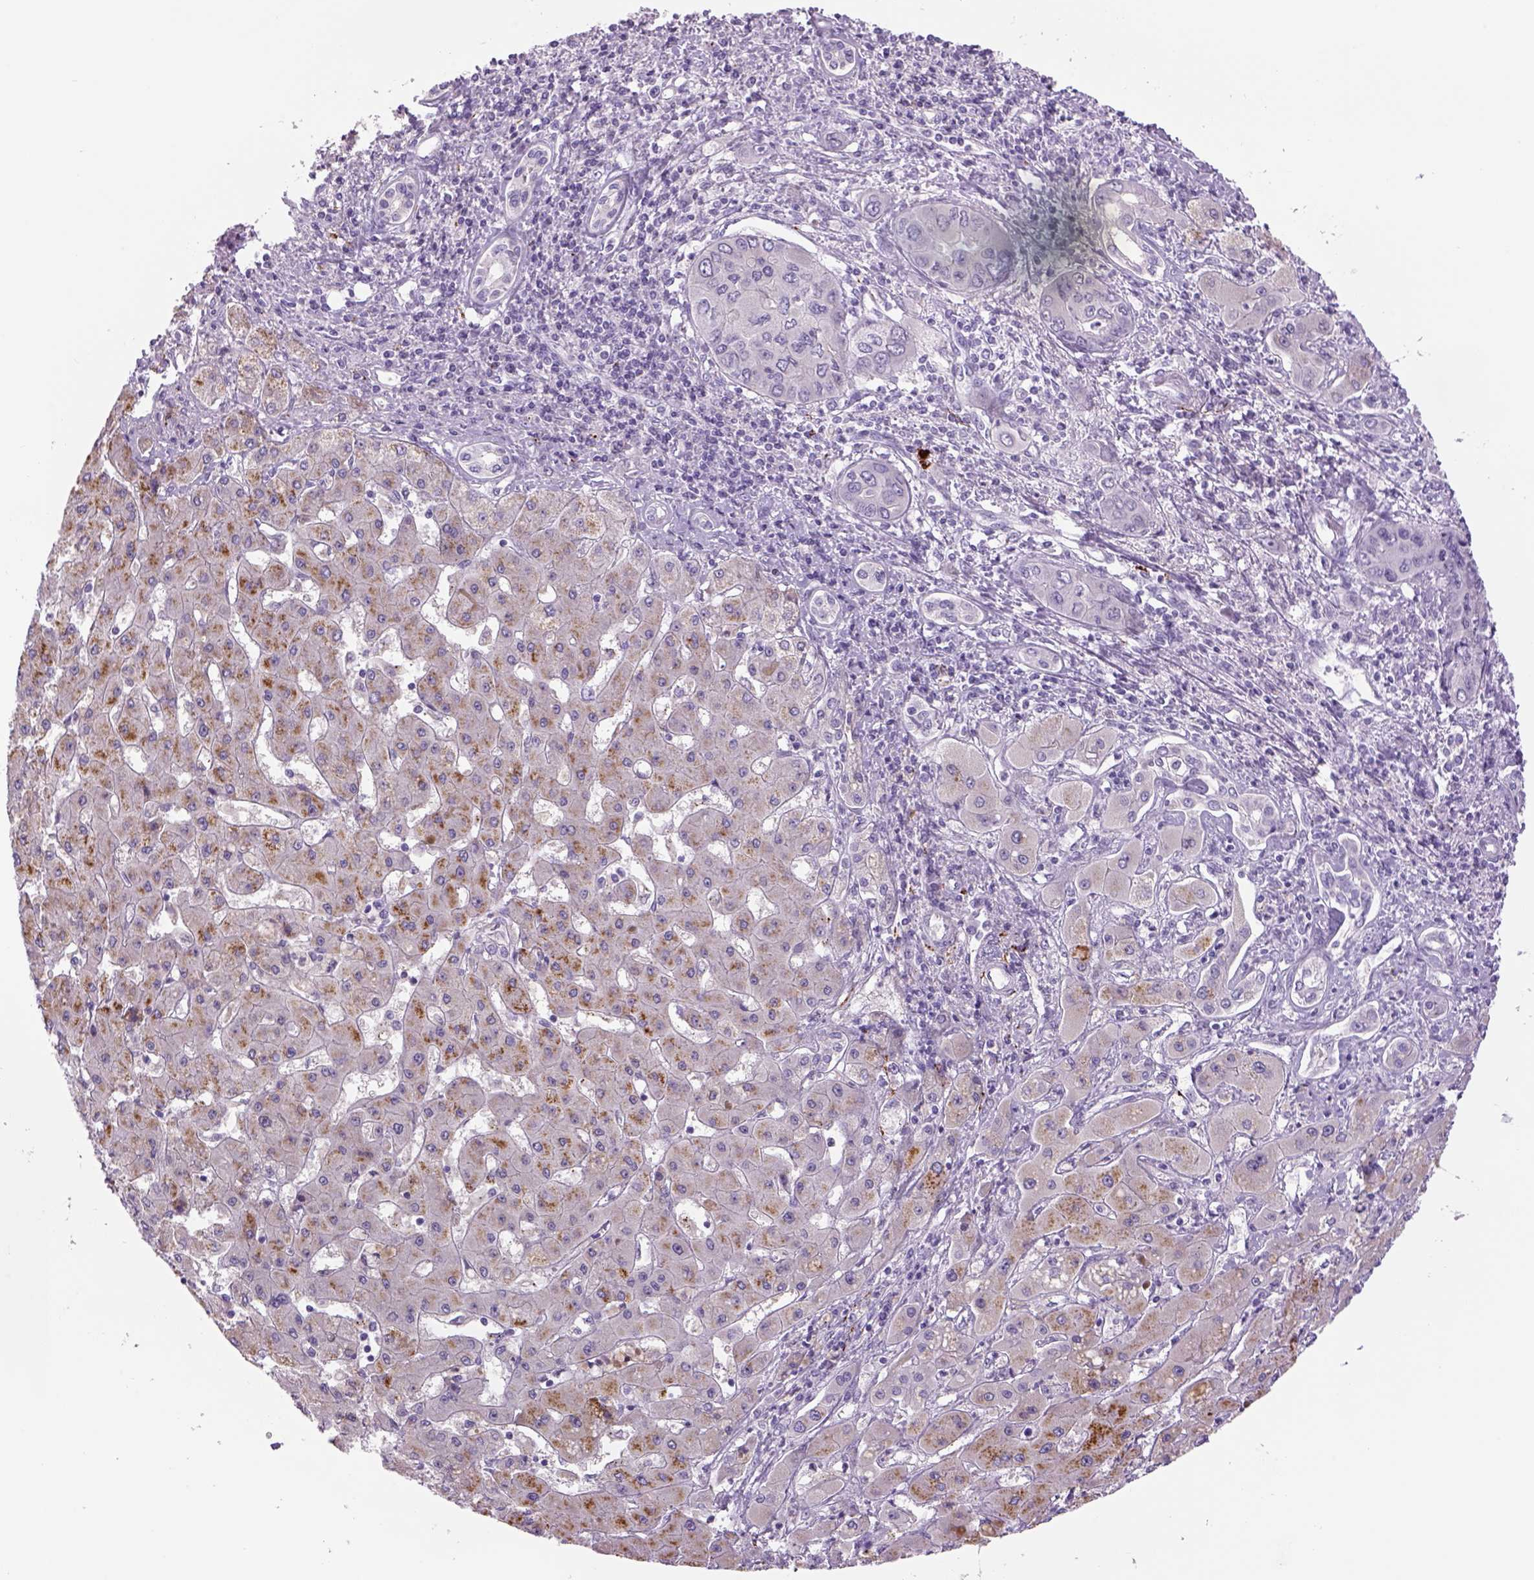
{"staining": {"intensity": "moderate", "quantity": "<25%", "location": "cytoplasmic/membranous"}, "tissue": "liver cancer", "cell_type": "Tumor cells", "image_type": "cancer", "snomed": [{"axis": "morphology", "description": "Cholangiocarcinoma"}, {"axis": "topography", "description": "Liver"}], "caption": "A brown stain highlights moderate cytoplasmic/membranous positivity of a protein in human cholangiocarcinoma (liver) tumor cells.", "gene": "DBH", "patient": {"sex": "male", "age": 67}}